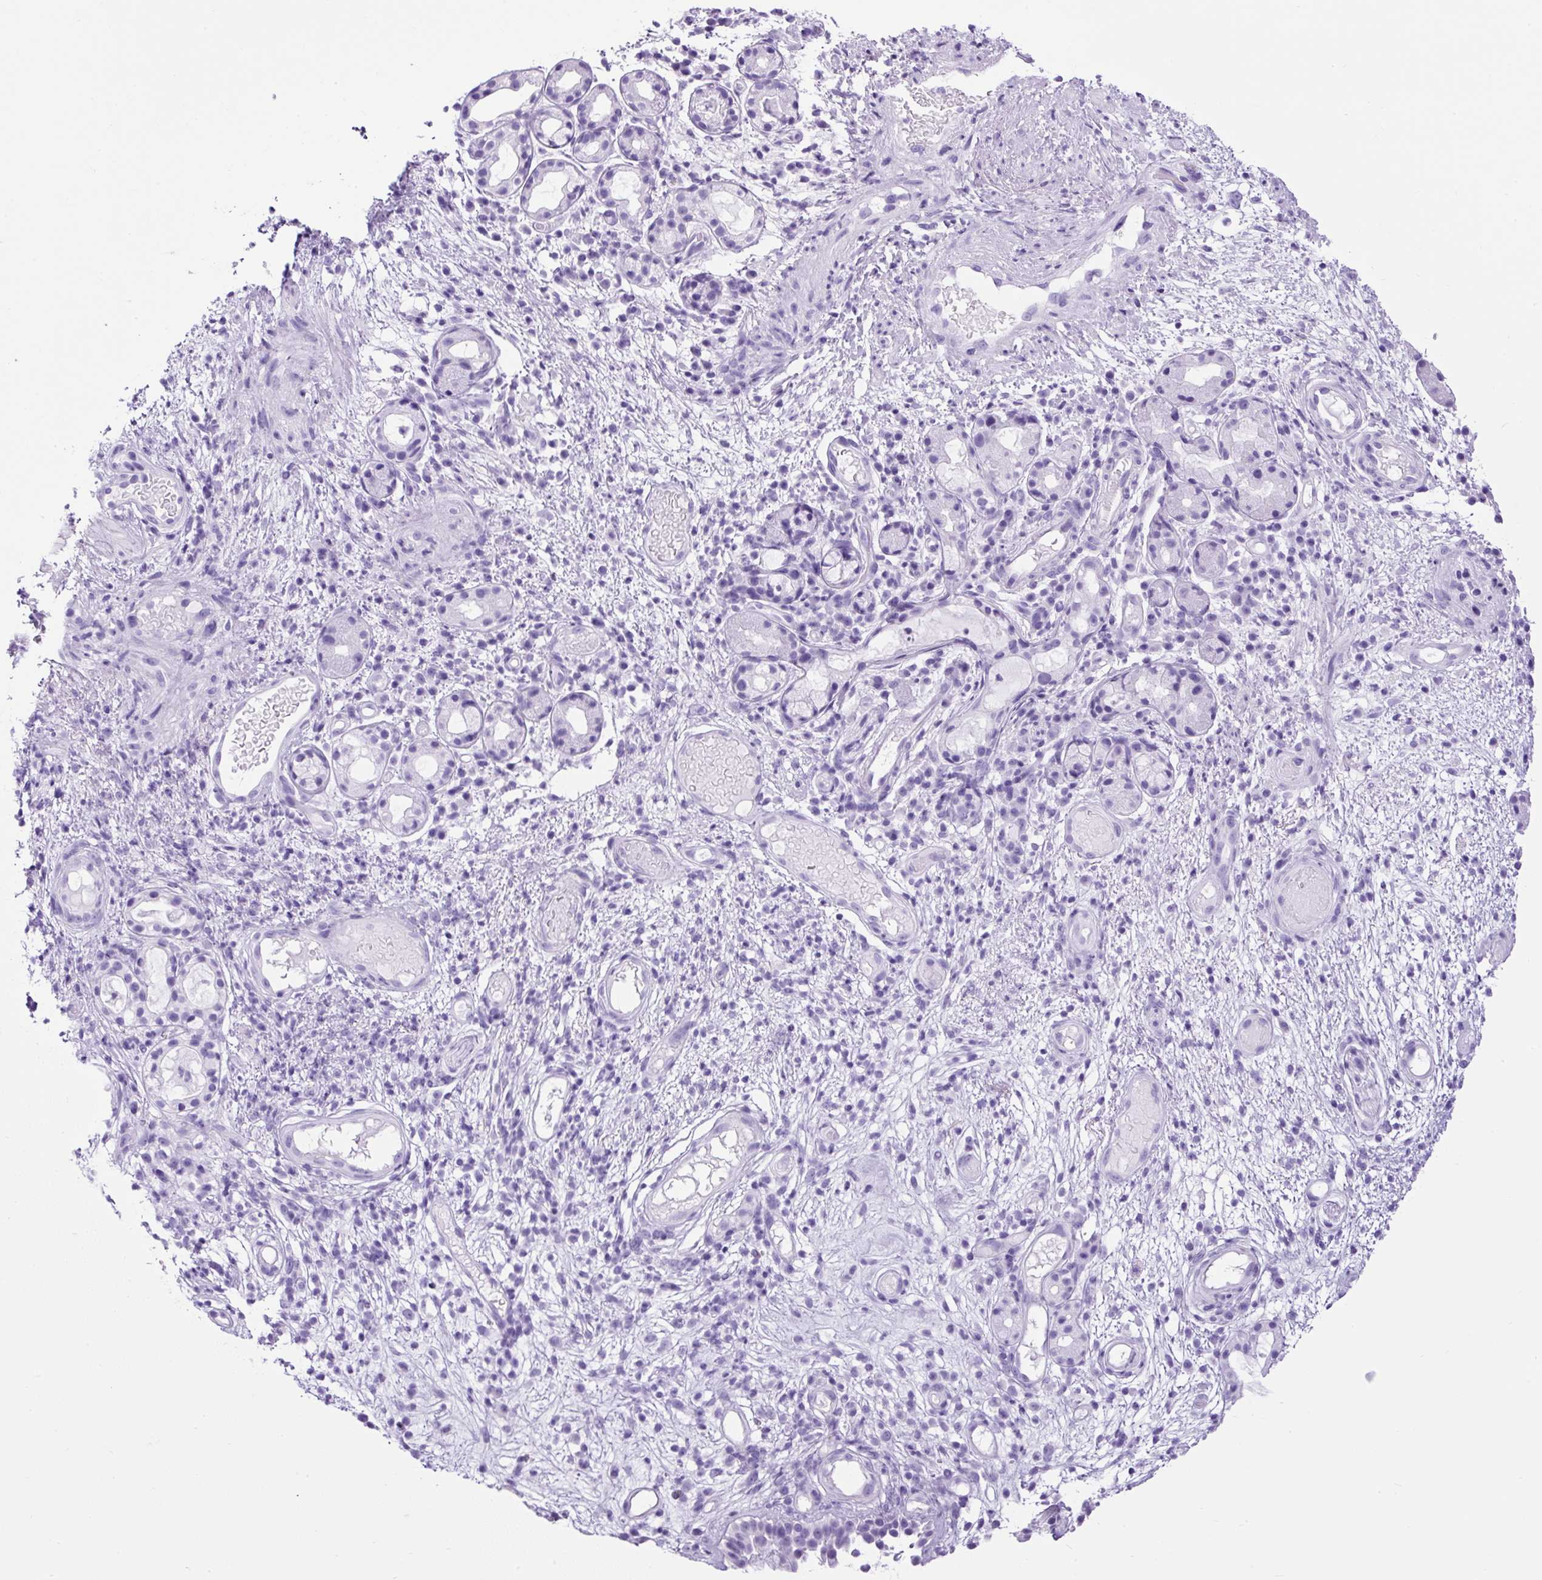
{"staining": {"intensity": "negative", "quantity": "none", "location": "none"}, "tissue": "nasopharynx", "cell_type": "Respiratory epithelial cells", "image_type": "normal", "snomed": [{"axis": "morphology", "description": "Normal tissue, NOS"}, {"axis": "morphology", "description": "Inflammation, NOS"}, {"axis": "topography", "description": "Nasopharynx"}], "caption": "Nasopharynx was stained to show a protein in brown. There is no significant expression in respiratory epithelial cells. (DAB (3,3'-diaminobenzidine) IHC, high magnification).", "gene": "PDIA2", "patient": {"sex": "male", "age": 54}}